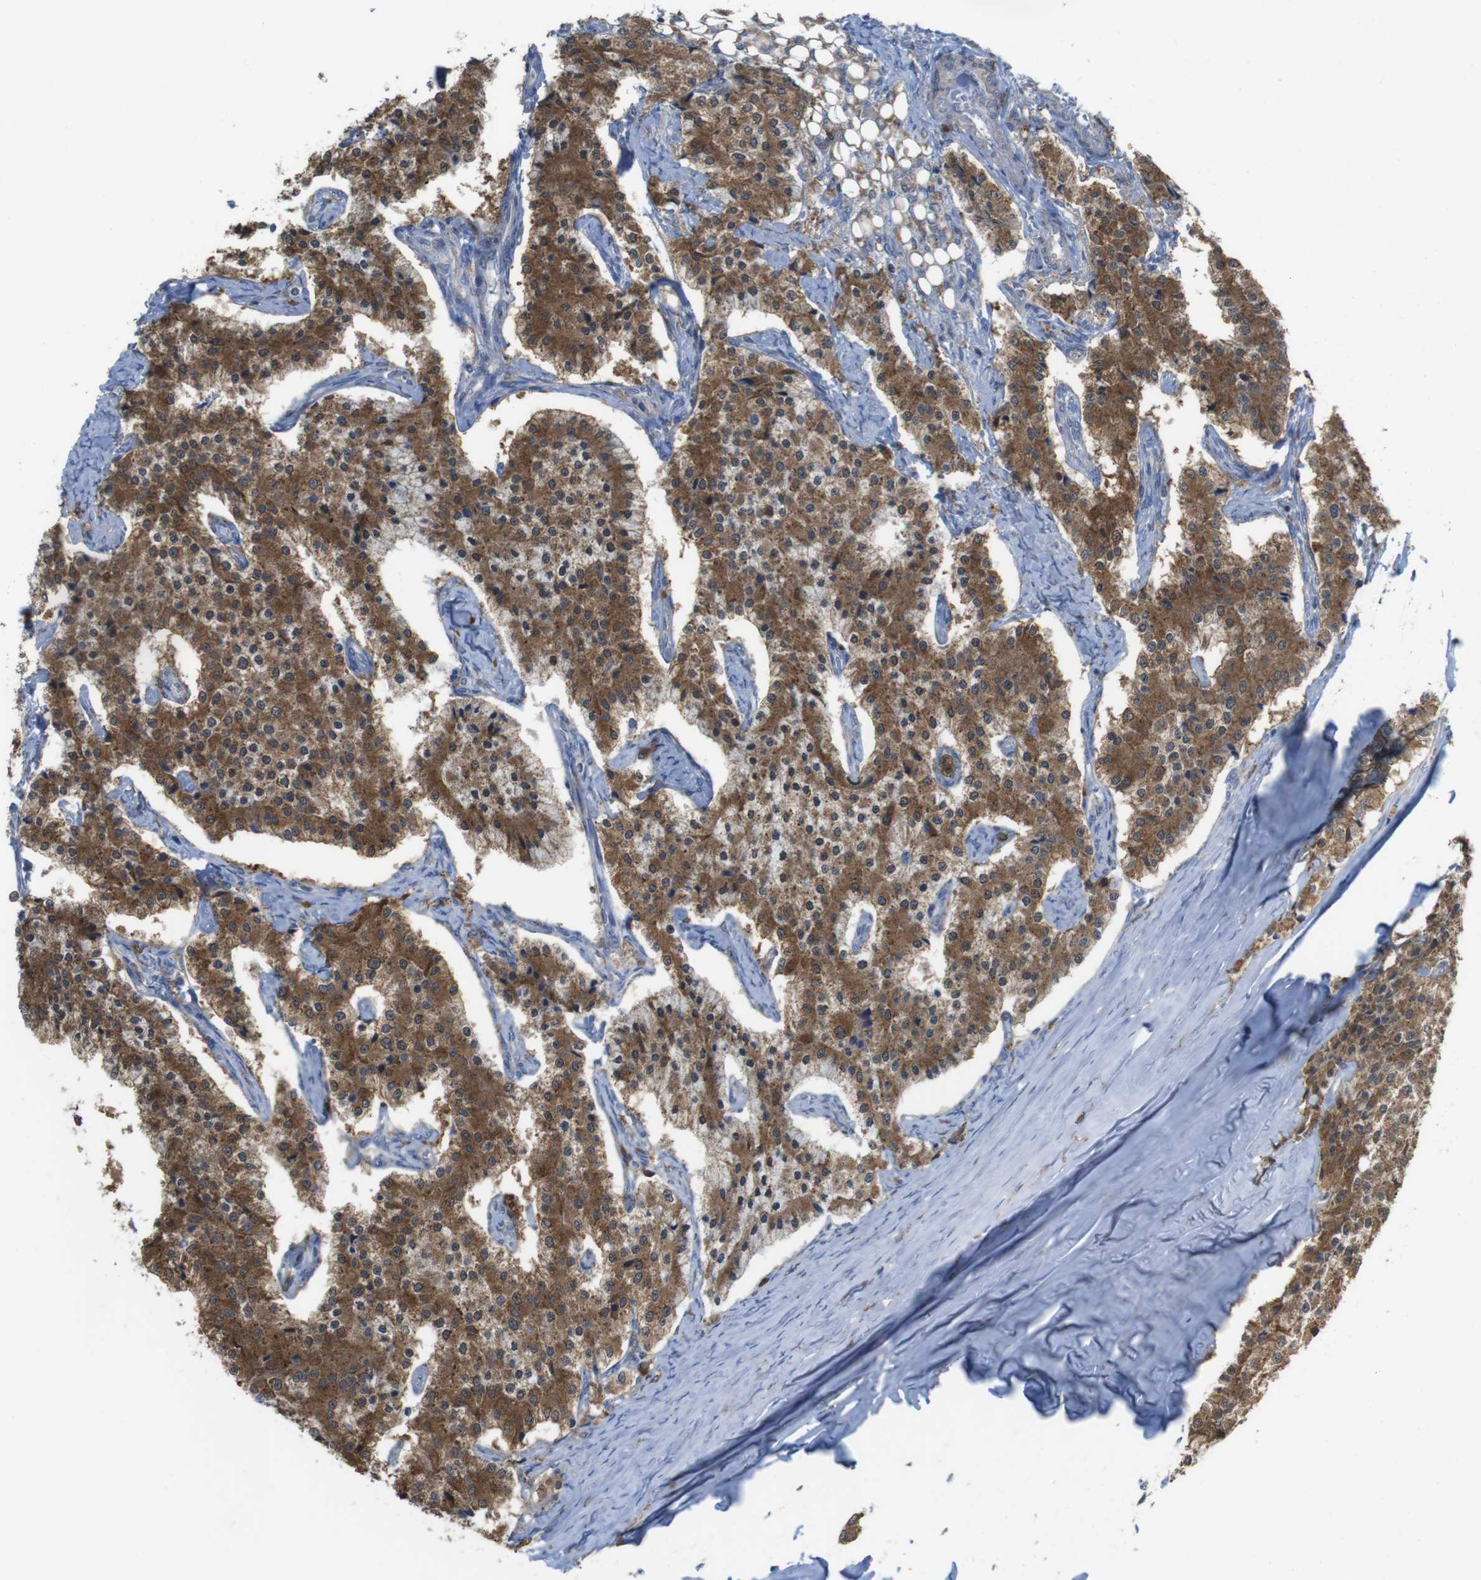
{"staining": {"intensity": "moderate", "quantity": ">75%", "location": "cytoplasmic/membranous"}, "tissue": "carcinoid", "cell_type": "Tumor cells", "image_type": "cancer", "snomed": [{"axis": "morphology", "description": "Carcinoid, malignant, NOS"}, {"axis": "topography", "description": "Colon"}], "caption": "High-power microscopy captured an immunohistochemistry (IHC) histopathology image of carcinoid, revealing moderate cytoplasmic/membranous positivity in approximately >75% of tumor cells.", "gene": "PRKCD", "patient": {"sex": "female", "age": 52}}